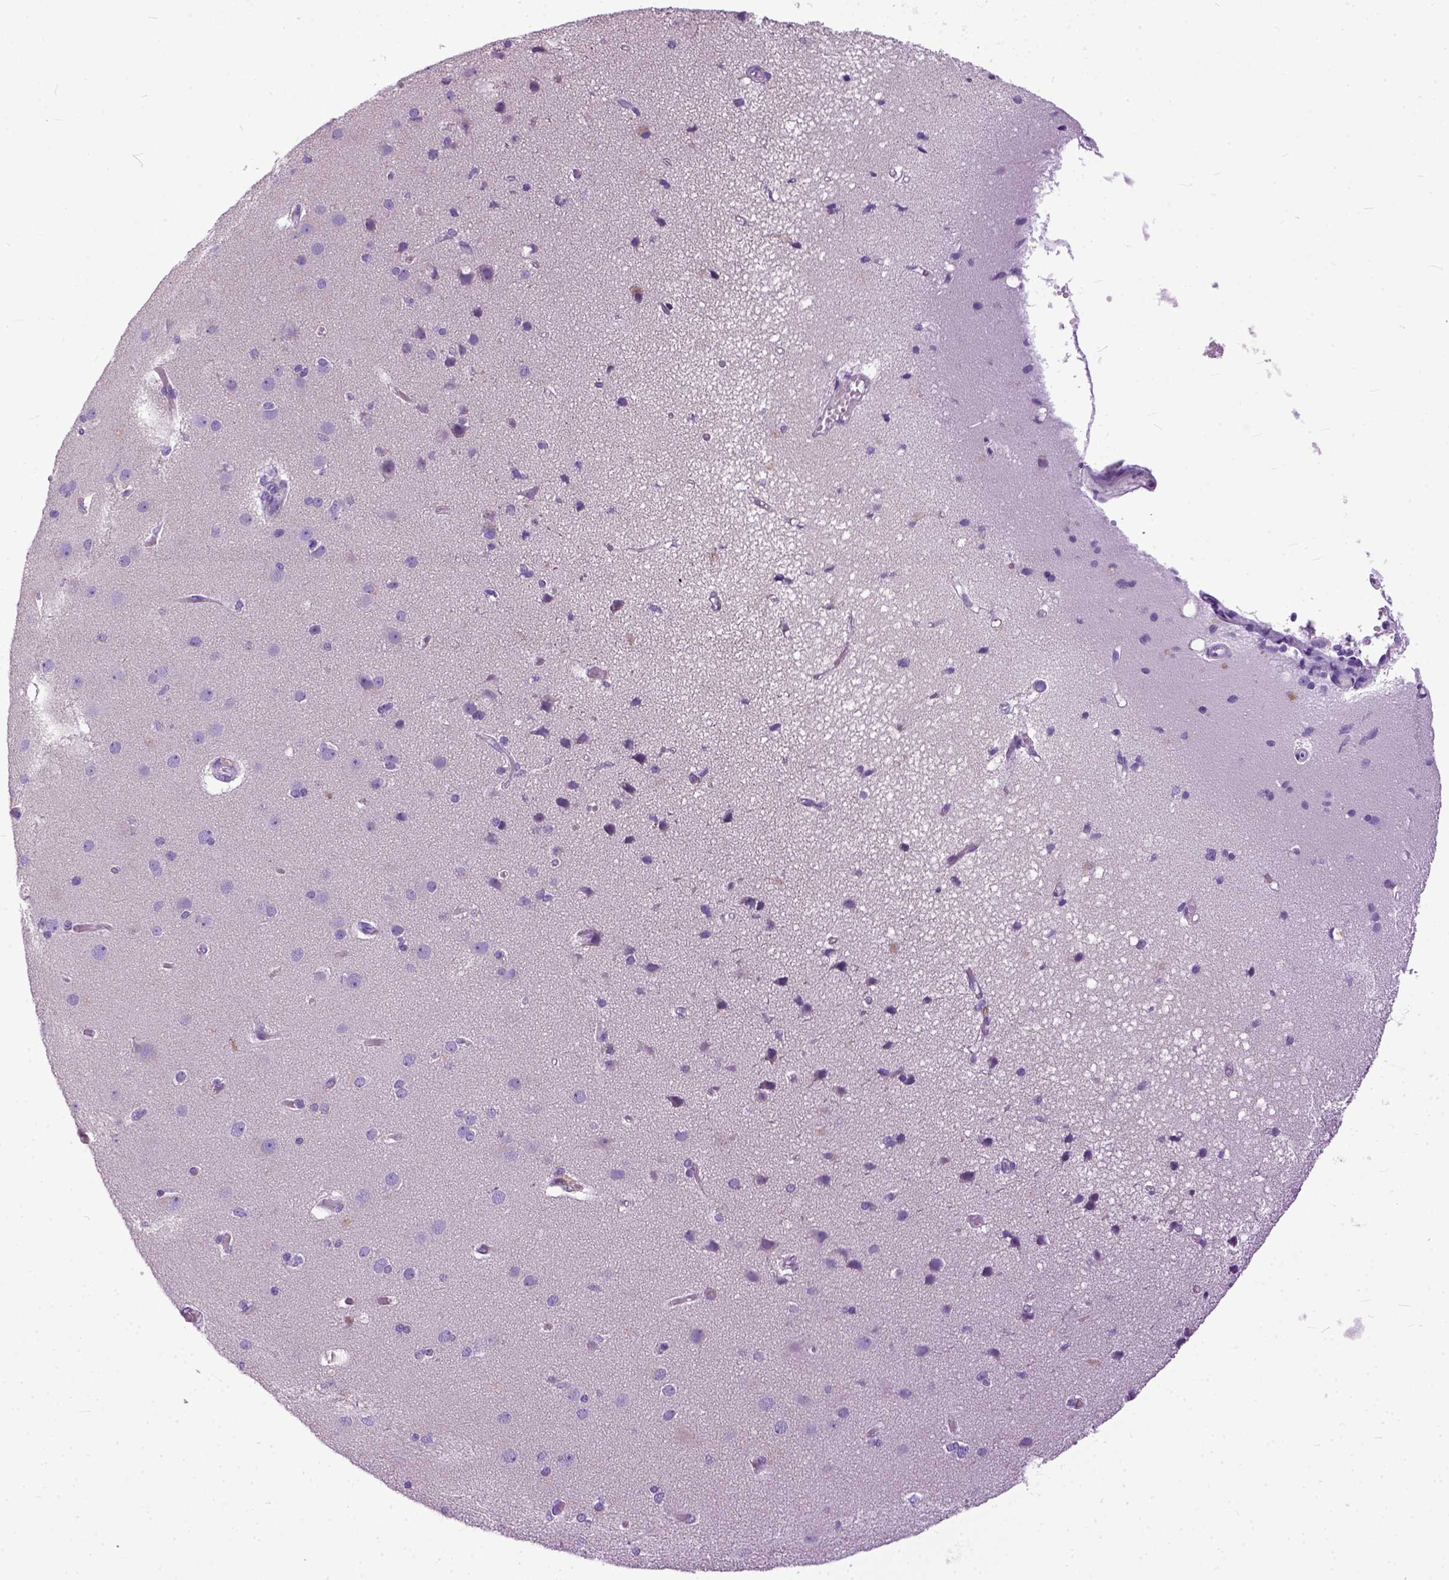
{"staining": {"intensity": "negative", "quantity": "none", "location": "none"}, "tissue": "cerebral cortex", "cell_type": "Endothelial cells", "image_type": "normal", "snomed": [{"axis": "morphology", "description": "Normal tissue, NOS"}, {"axis": "morphology", "description": "Glioma, malignant, High grade"}, {"axis": "topography", "description": "Cerebral cortex"}], "caption": "Endothelial cells show no significant staining in benign cerebral cortex.", "gene": "PPL", "patient": {"sex": "male", "age": 71}}